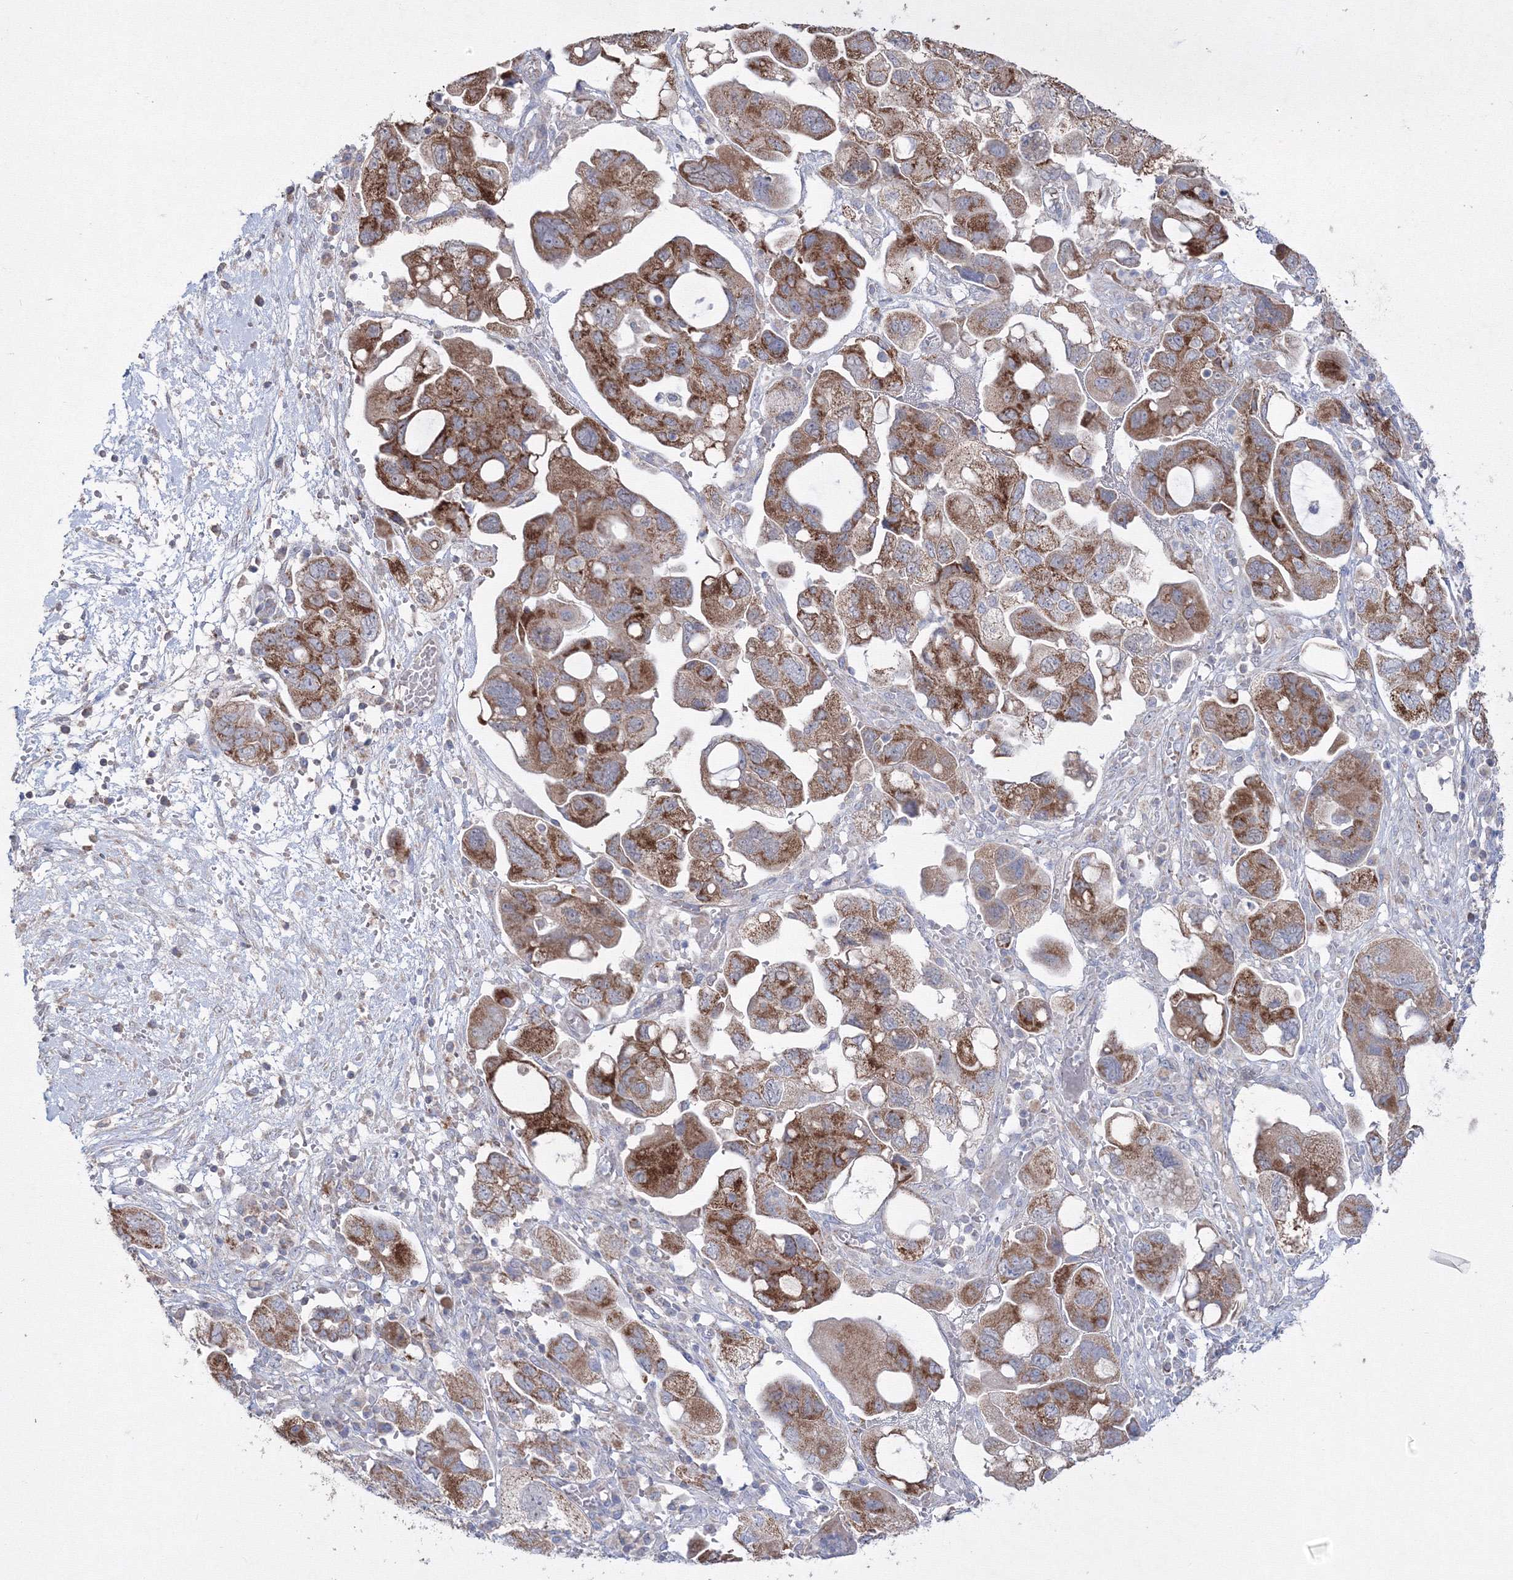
{"staining": {"intensity": "moderate", "quantity": ">75%", "location": "cytoplasmic/membranous"}, "tissue": "ovarian cancer", "cell_type": "Tumor cells", "image_type": "cancer", "snomed": [{"axis": "morphology", "description": "Carcinoma, NOS"}, {"axis": "morphology", "description": "Cystadenocarcinoma, serous, NOS"}, {"axis": "topography", "description": "Ovary"}], "caption": "An immunohistochemistry (IHC) micrograph of neoplastic tissue is shown. Protein staining in brown highlights moderate cytoplasmic/membranous positivity in ovarian cancer (serous cystadenocarcinoma) within tumor cells.", "gene": "GRSF1", "patient": {"sex": "female", "age": 69}}